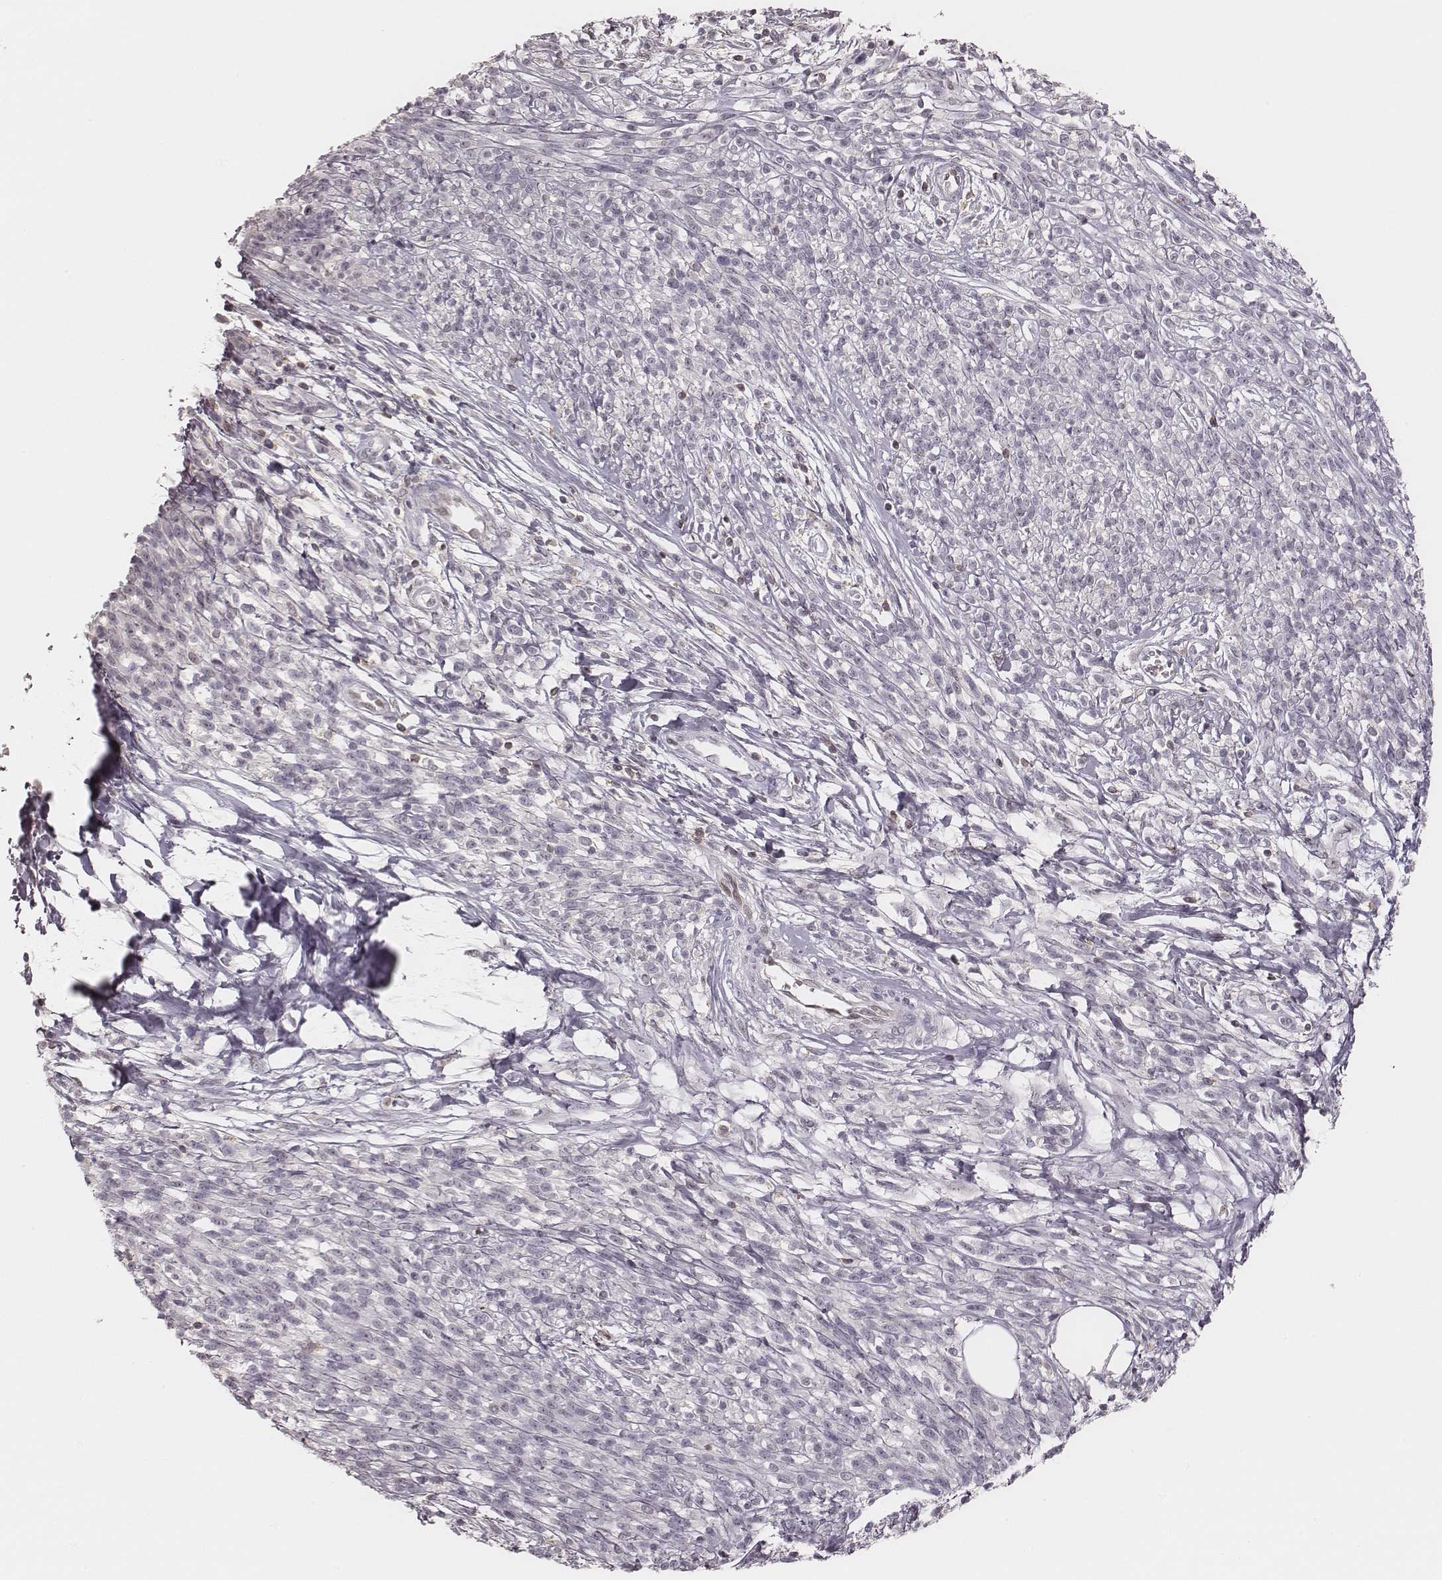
{"staining": {"intensity": "negative", "quantity": "none", "location": "none"}, "tissue": "melanoma", "cell_type": "Tumor cells", "image_type": "cancer", "snomed": [{"axis": "morphology", "description": "Malignant melanoma, NOS"}, {"axis": "topography", "description": "Skin"}, {"axis": "topography", "description": "Skin of trunk"}], "caption": "Tumor cells show no significant positivity in melanoma. (DAB IHC with hematoxylin counter stain).", "gene": "MSX1", "patient": {"sex": "male", "age": 74}}